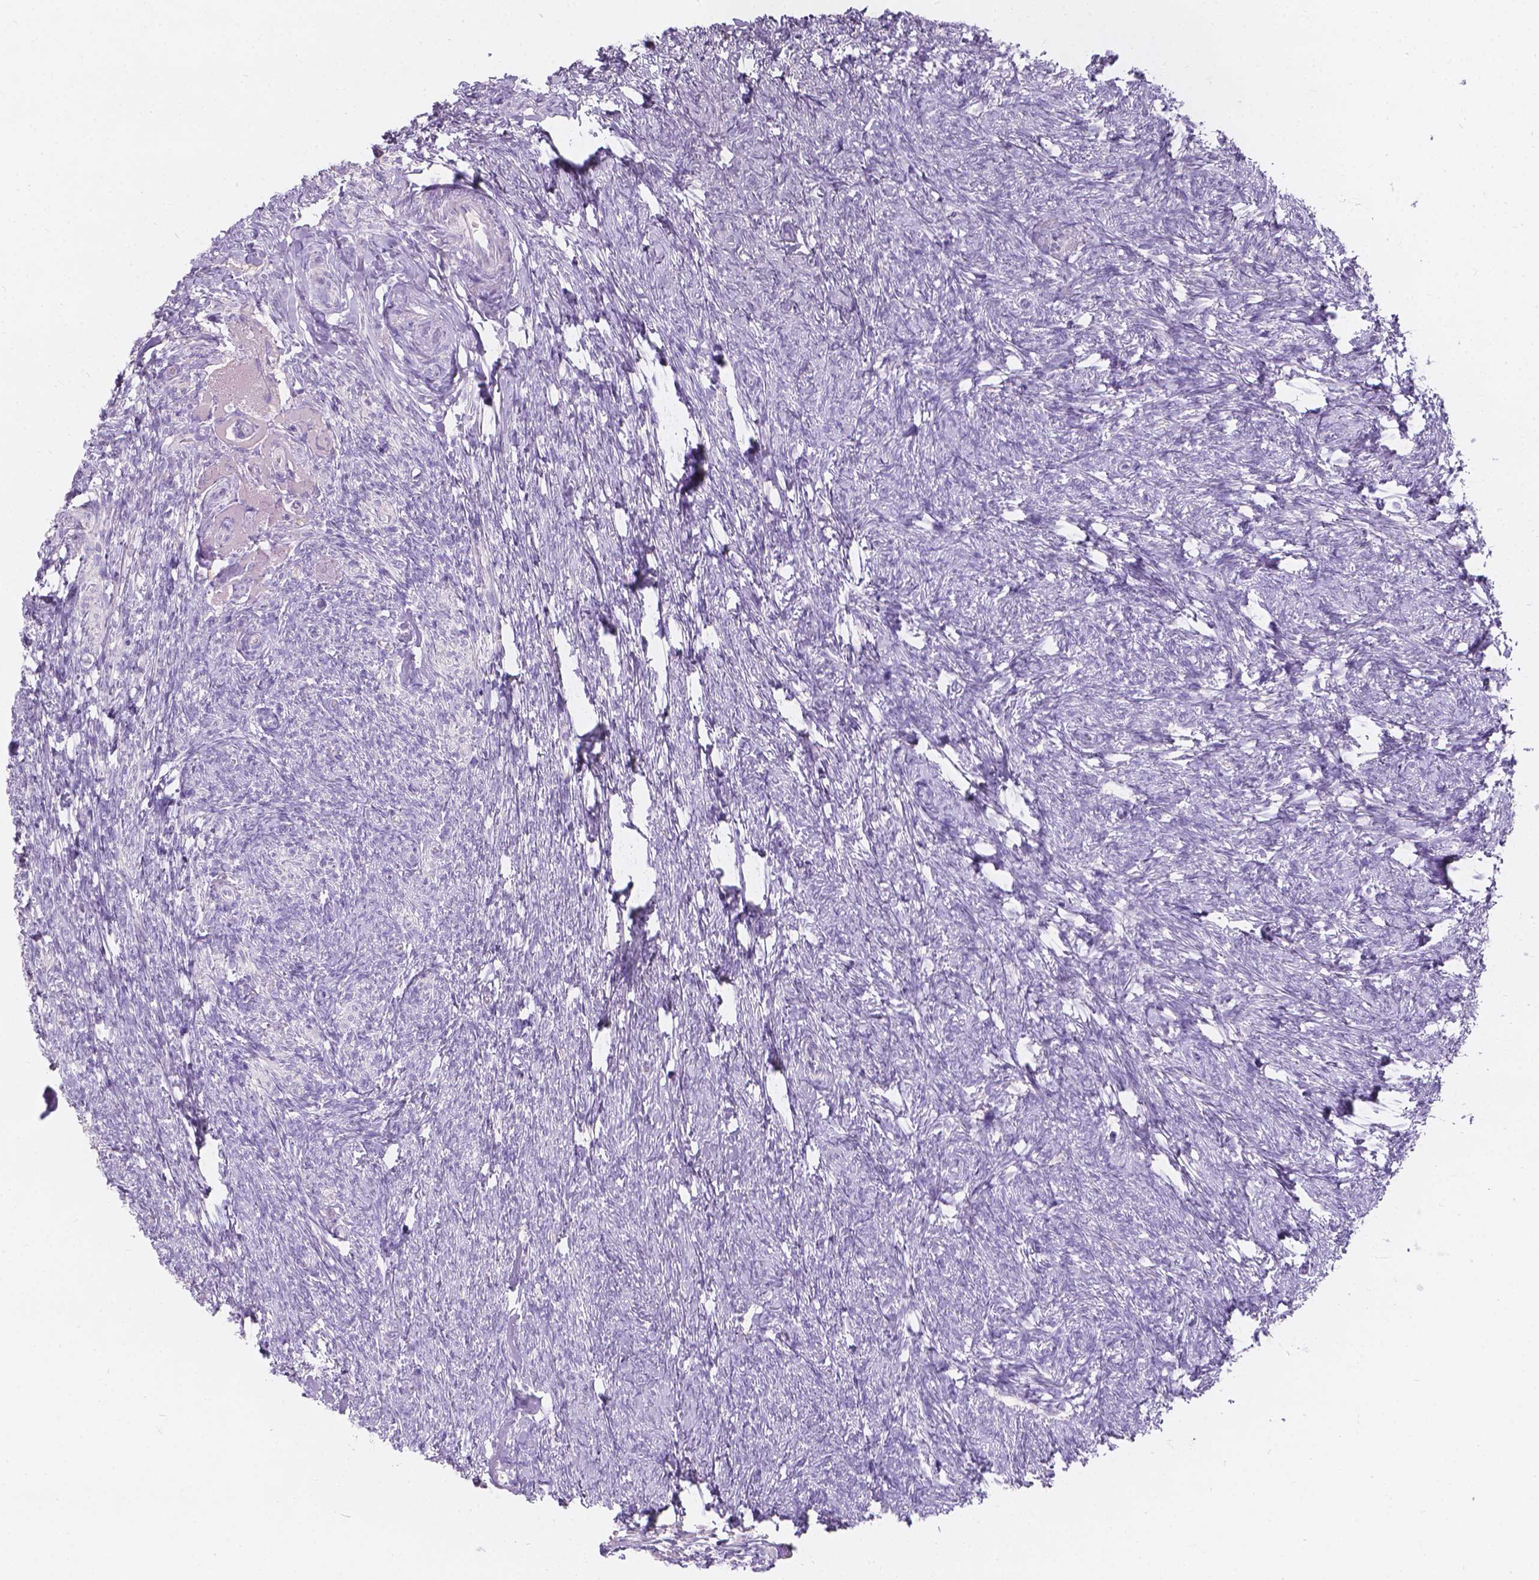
{"staining": {"intensity": "negative", "quantity": "none", "location": "none"}, "tissue": "ovary", "cell_type": "Follicle cells", "image_type": "normal", "snomed": [{"axis": "morphology", "description": "Normal tissue, NOS"}, {"axis": "topography", "description": "Ovary"}], "caption": "Follicle cells are negative for protein expression in benign human ovary. (DAB (3,3'-diaminobenzidine) immunohistochemistry with hematoxylin counter stain).", "gene": "GAL3ST2", "patient": {"sex": "female", "age": 72}}